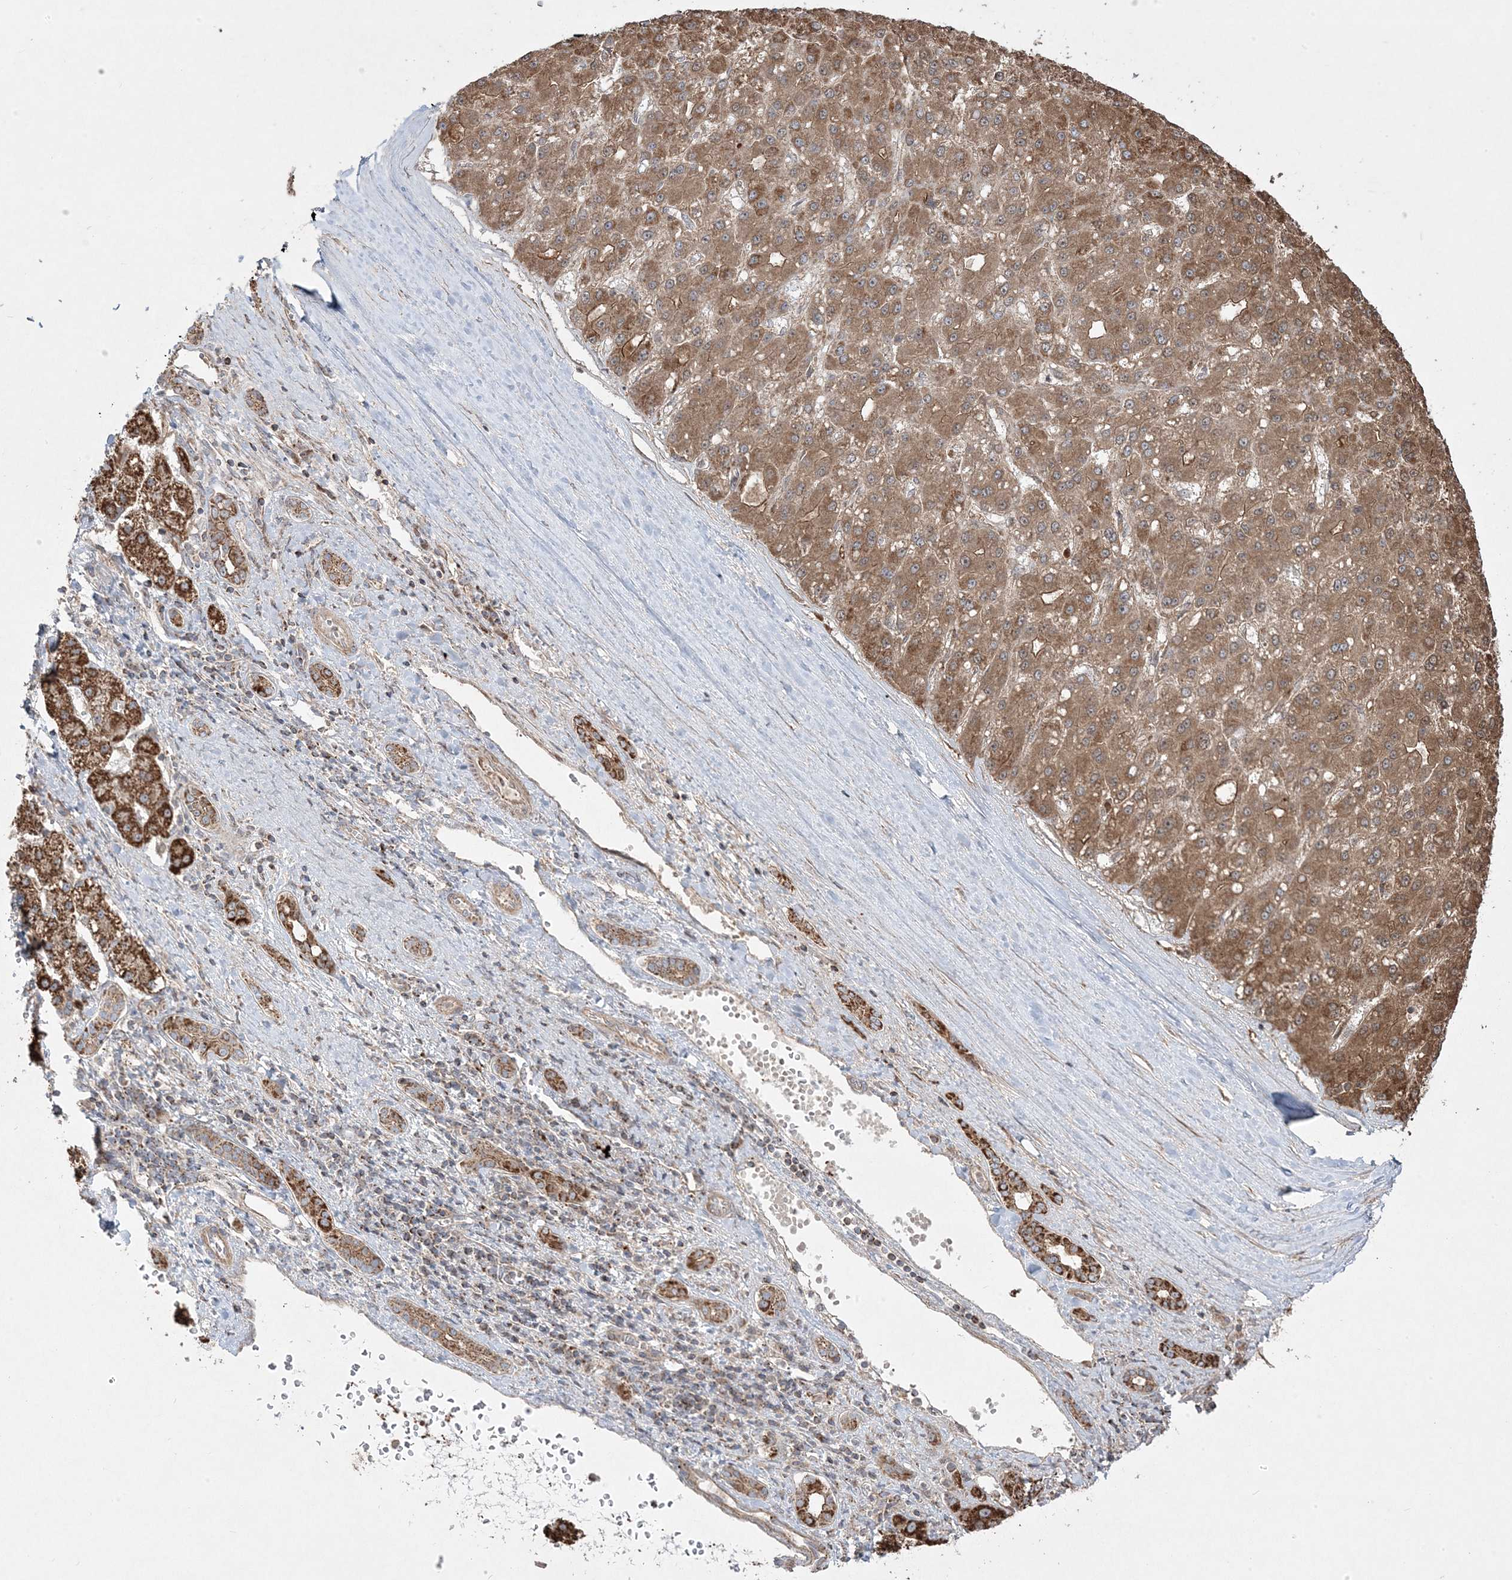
{"staining": {"intensity": "moderate", "quantity": ">75%", "location": "cytoplasmic/membranous"}, "tissue": "liver cancer", "cell_type": "Tumor cells", "image_type": "cancer", "snomed": [{"axis": "morphology", "description": "Carcinoma, Hepatocellular, NOS"}, {"axis": "topography", "description": "Liver"}], "caption": "Human liver hepatocellular carcinoma stained with a protein marker shows moderate staining in tumor cells.", "gene": "CLUAP1", "patient": {"sex": "male", "age": 67}}